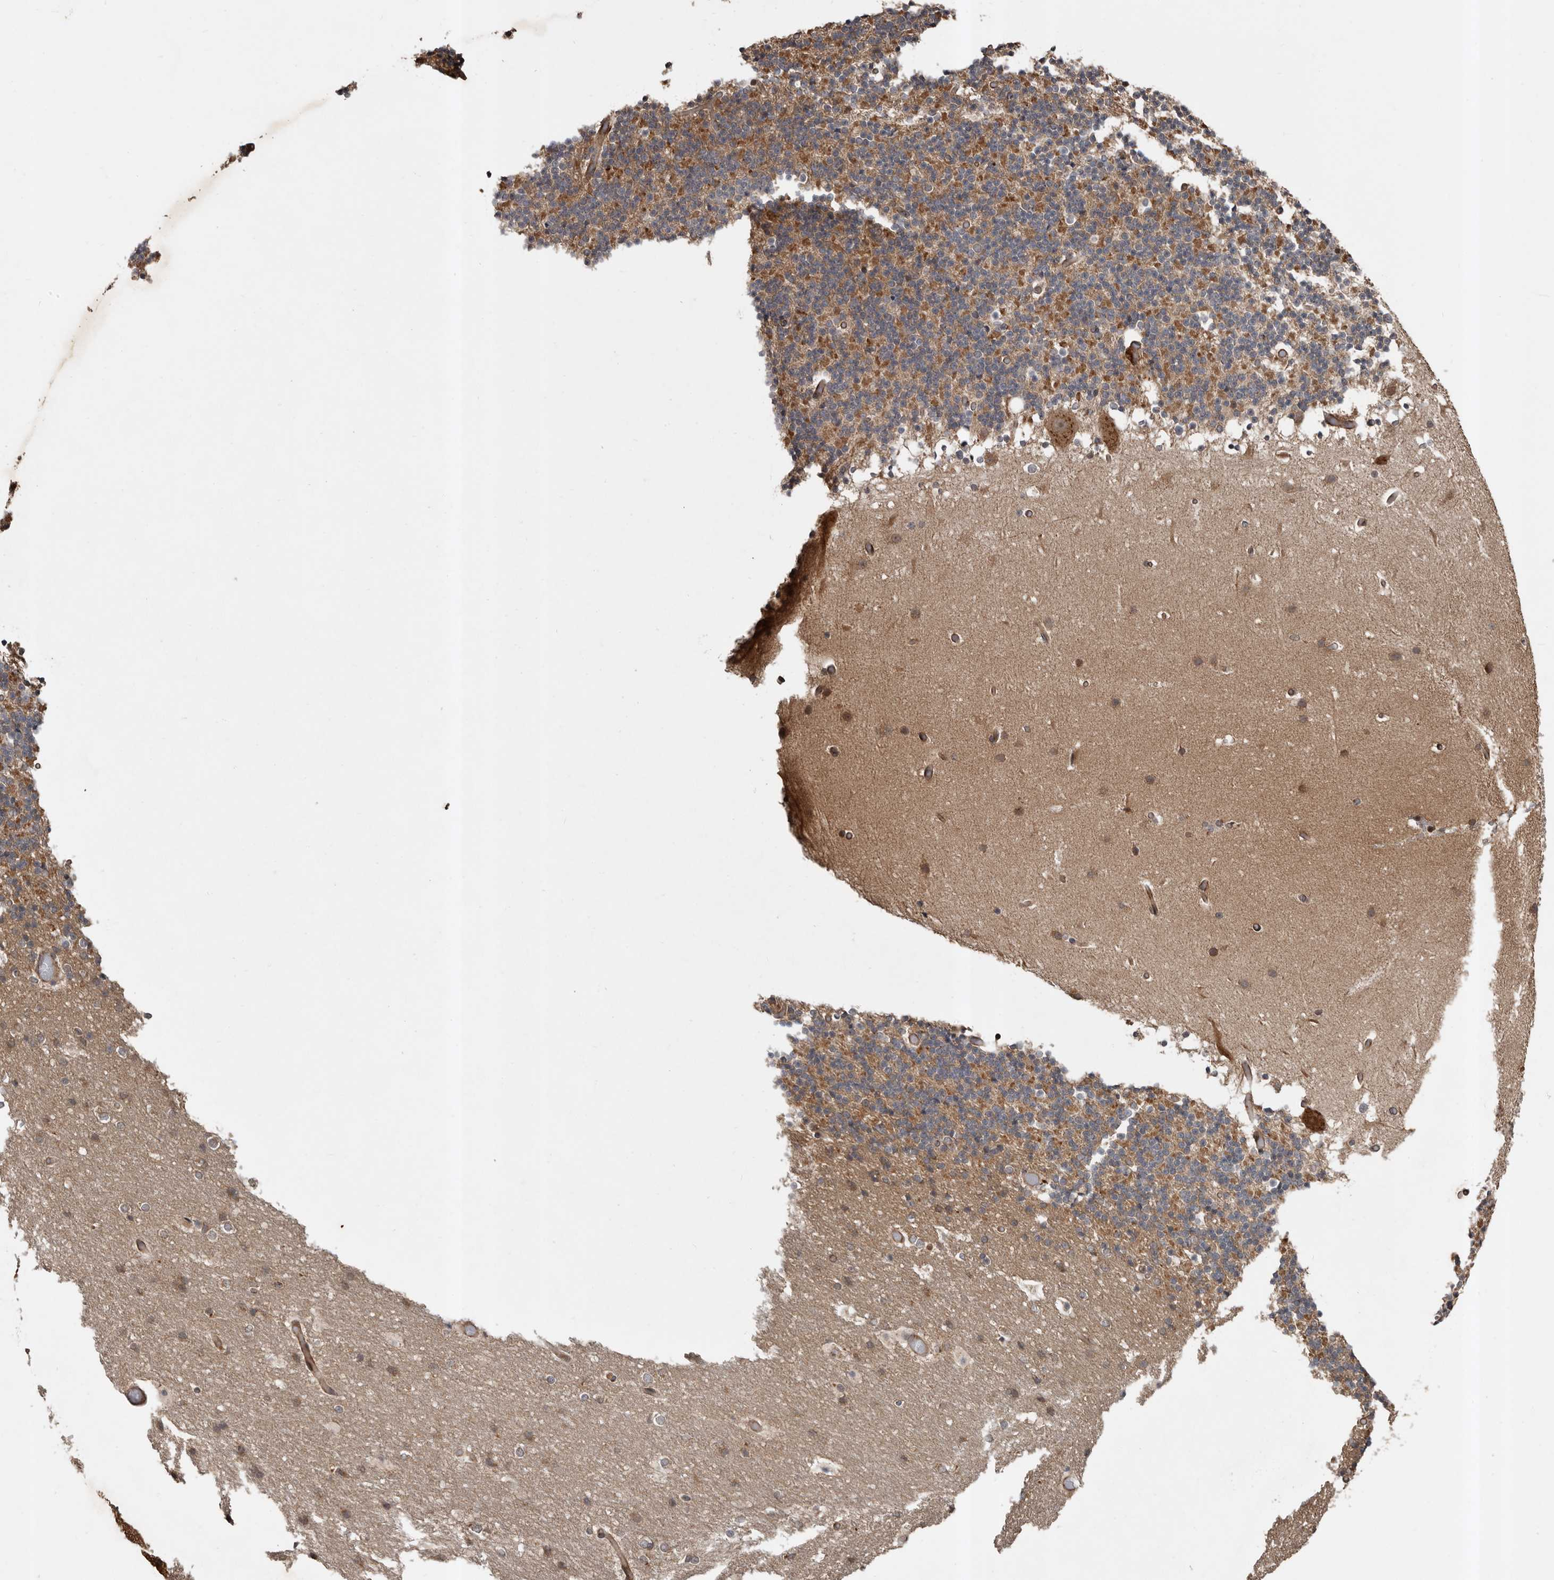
{"staining": {"intensity": "moderate", "quantity": "25%-75%", "location": "cytoplasmic/membranous"}, "tissue": "cerebellum", "cell_type": "Cells in granular layer", "image_type": "normal", "snomed": [{"axis": "morphology", "description": "Normal tissue, NOS"}, {"axis": "topography", "description": "Cerebellum"}], "caption": "Moderate cytoplasmic/membranous positivity is seen in approximately 25%-75% of cells in granular layer in unremarkable cerebellum.", "gene": "CCDC190", "patient": {"sex": "male", "age": 57}}